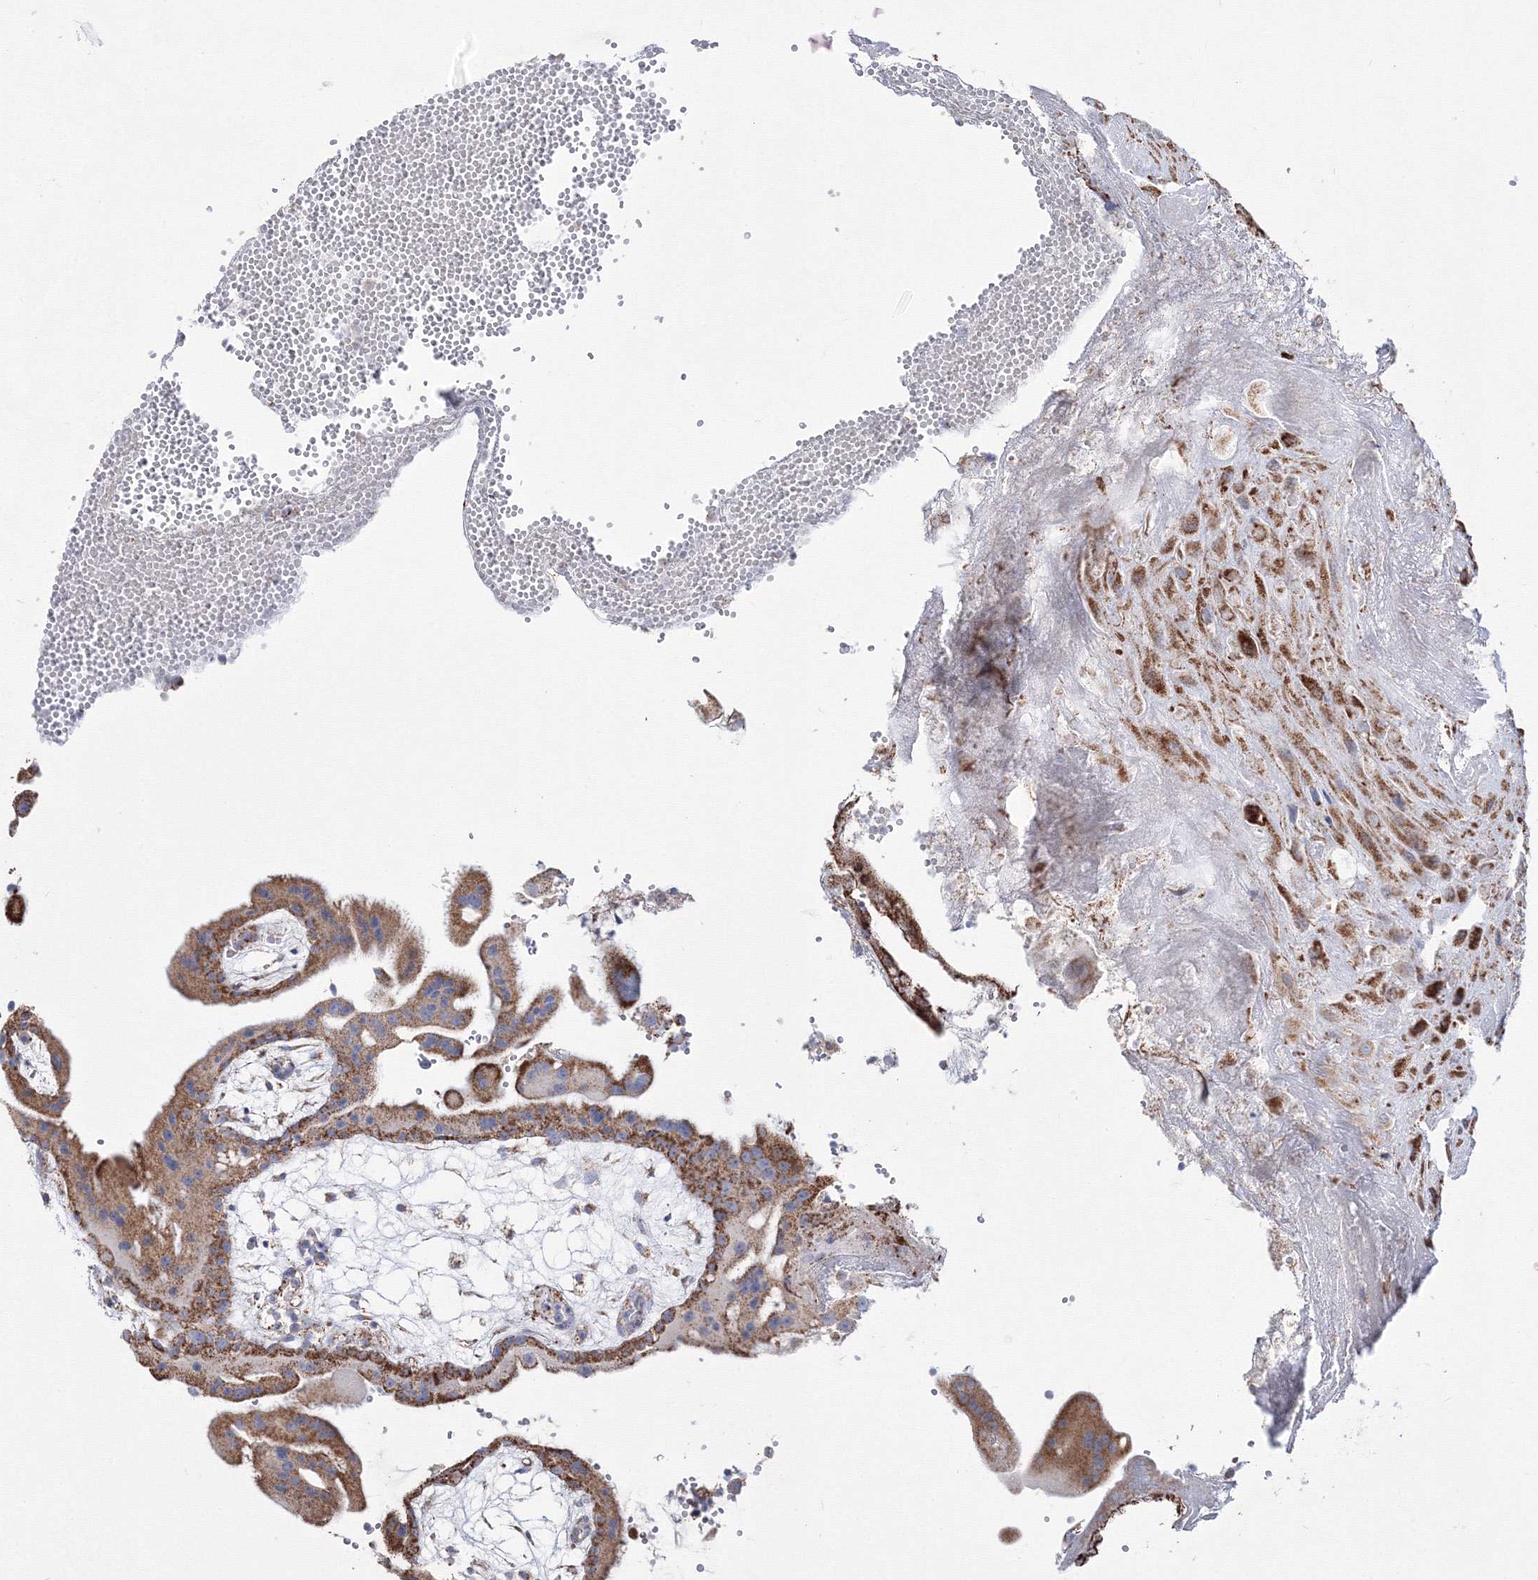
{"staining": {"intensity": "moderate", "quantity": ">75%", "location": "cytoplasmic/membranous"}, "tissue": "placenta", "cell_type": "Decidual cells", "image_type": "normal", "snomed": [{"axis": "morphology", "description": "Normal tissue, NOS"}, {"axis": "topography", "description": "Placenta"}], "caption": "Placenta stained for a protein demonstrates moderate cytoplasmic/membranous positivity in decidual cells. (DAB (3,3'-diaminobenzidine) IHC, brown staining for protein, blue staining for nuclei).", "gene": "IGSF9", "patient": {"sex": "female", "age": 18}}